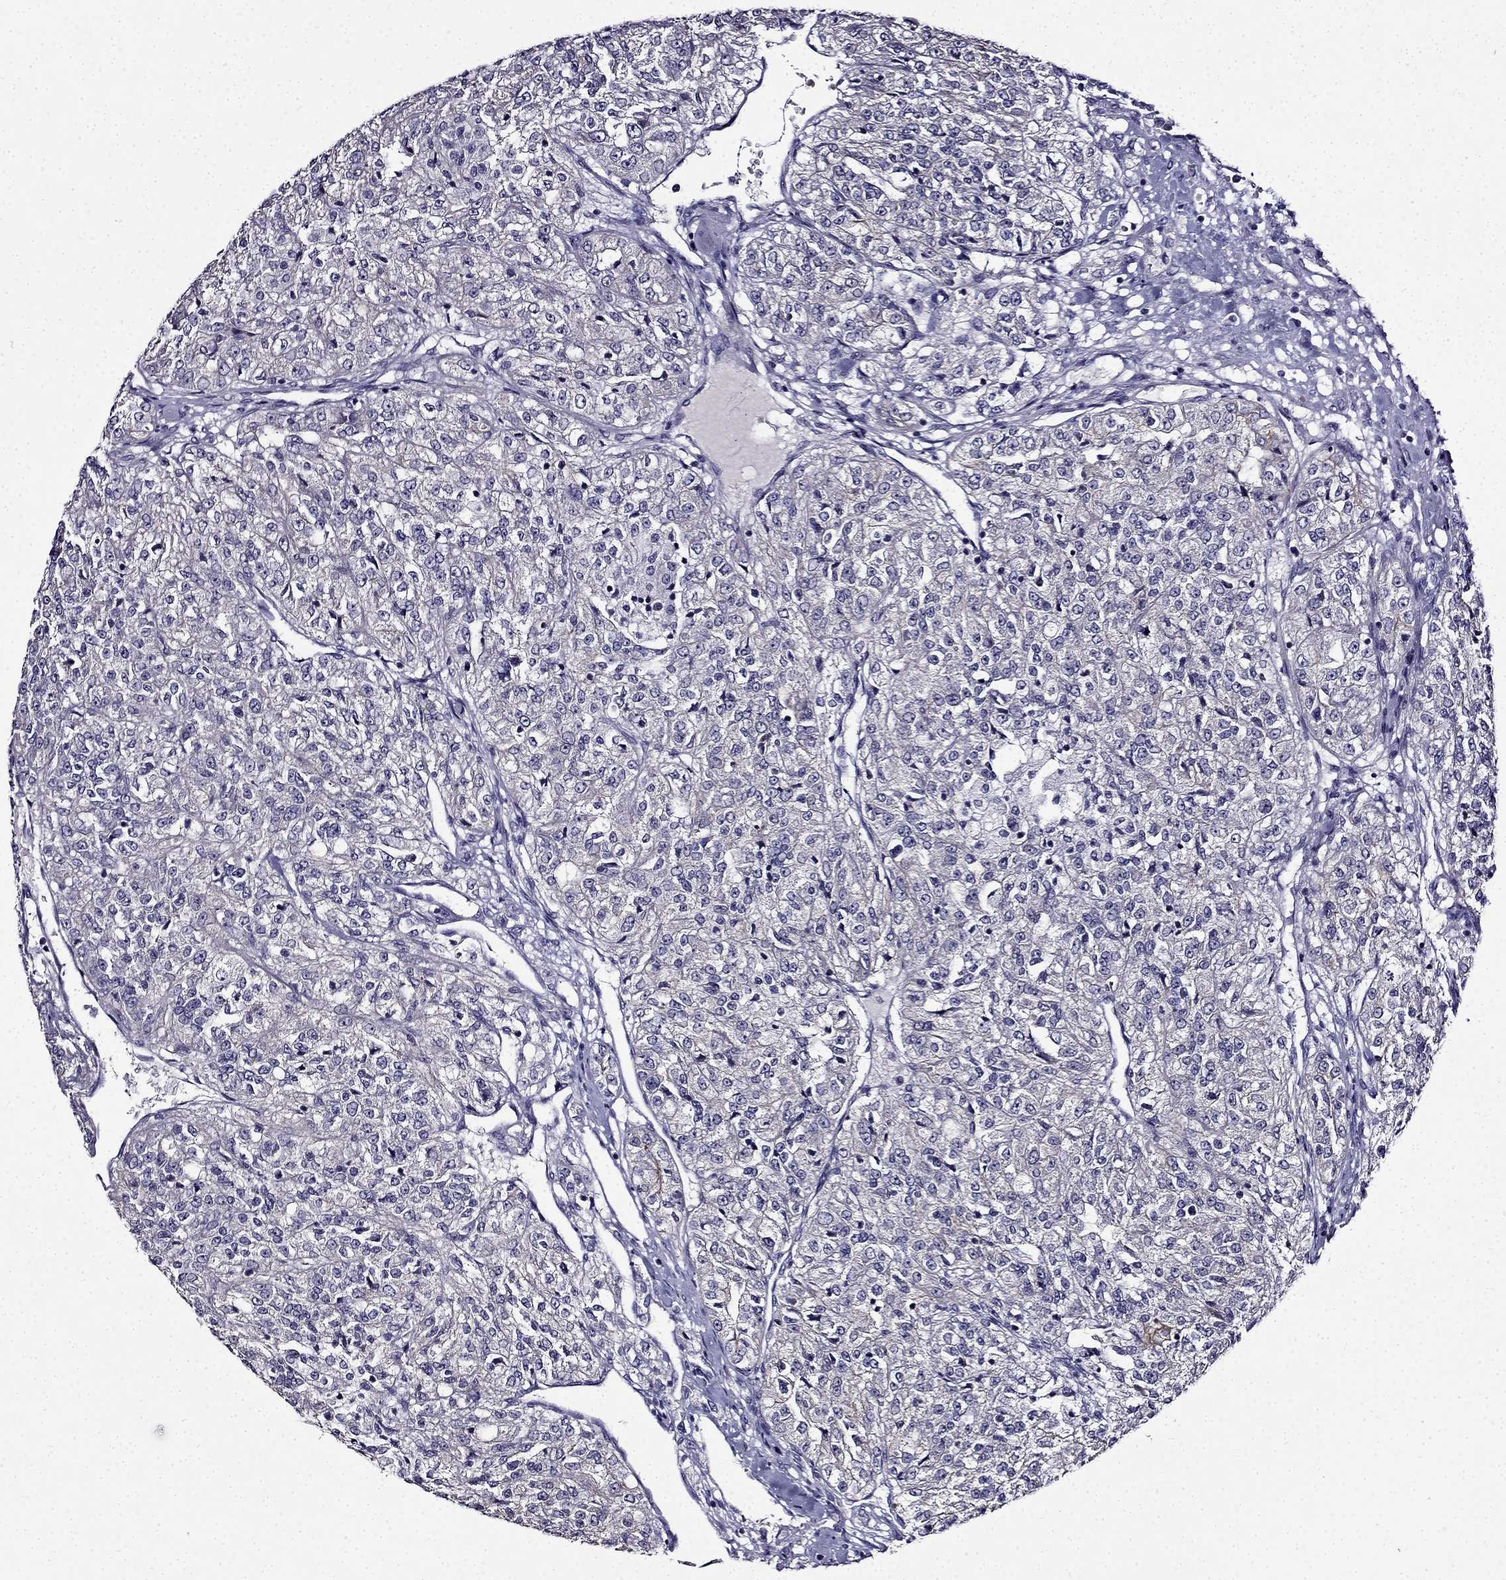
{"staining": {"intensity": "negative", "quantity": "none", "location": "none"}, "tissue": "renal cancer", "cell_type": "Tumor cells", "image_type": "cancer", "snomed": [{"axis": "morphology", "description": "Adenocarcinoma, NOS"}, {"axis": "topography", "description": "Kidney"}], "caption": "Tumor cells show no significant positivity in renal cancer.", "gene": "TMEM266", "patient": {"sex": "female", "age": 63}}